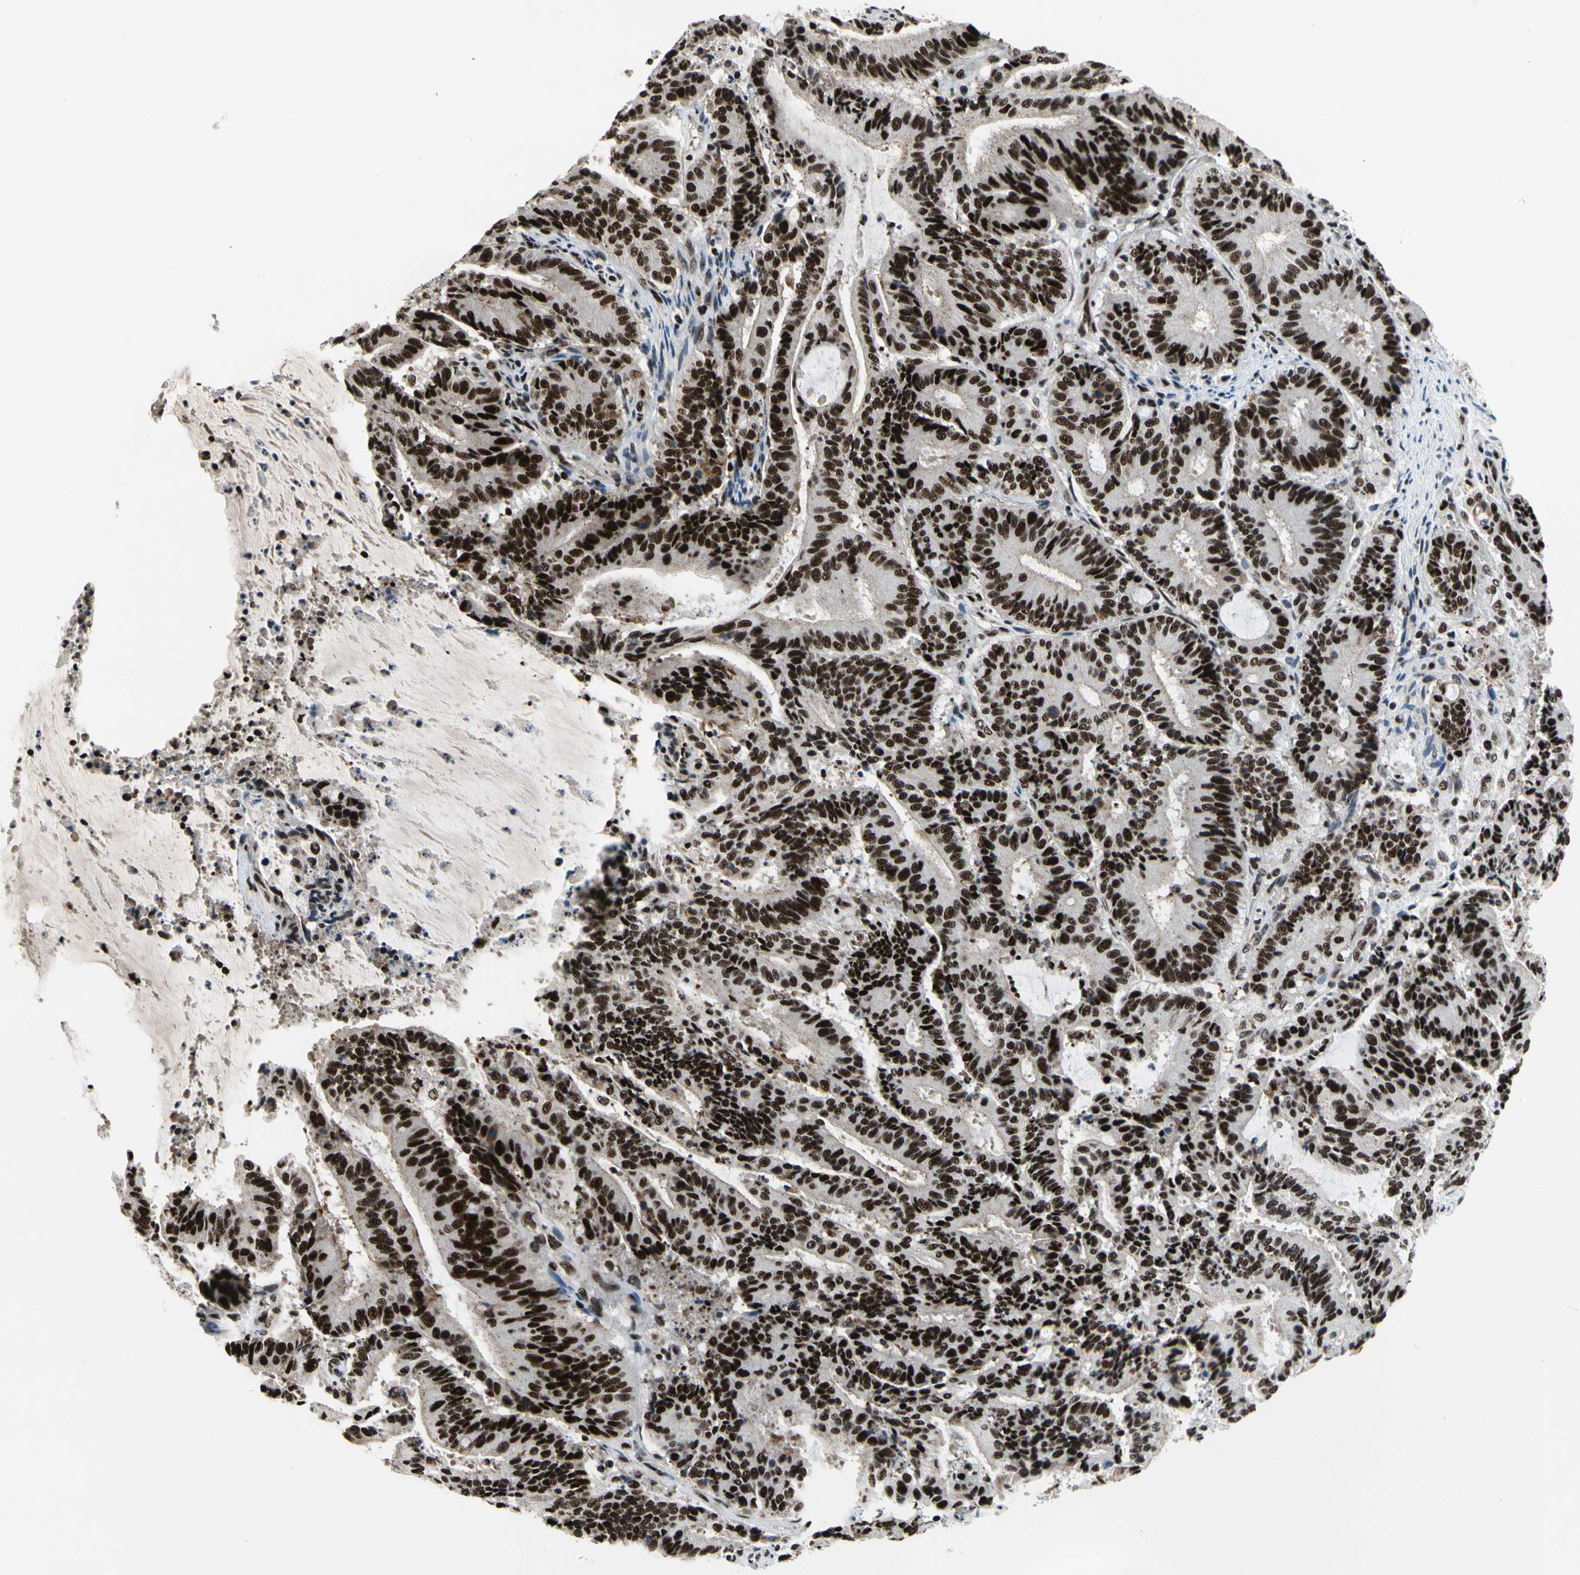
{"staining": {"intensity": "strong", "quantity": ">75%", "location": "nuclear"}, "tissue": "liver cancer", "cell_type": "Tumor cells", "image_type": "cancer", "snomed": [{"axis": "morphology", "description": "Cholangiocarcinoma"}, {"axis": "topography", "description": "Liver"}], "caption": "Immunohistochemistry histopathology image of neoplastic tissue: human cholangiocarcinoma (liver) stained using immunohistochemistry exhibits high levels of strong protein expression localized specifically in the nuclear of tumor cells, appearing as a nuclear brown color.", "gene": "SRSF11", "patient": {"sex": "female", "age": 73}}